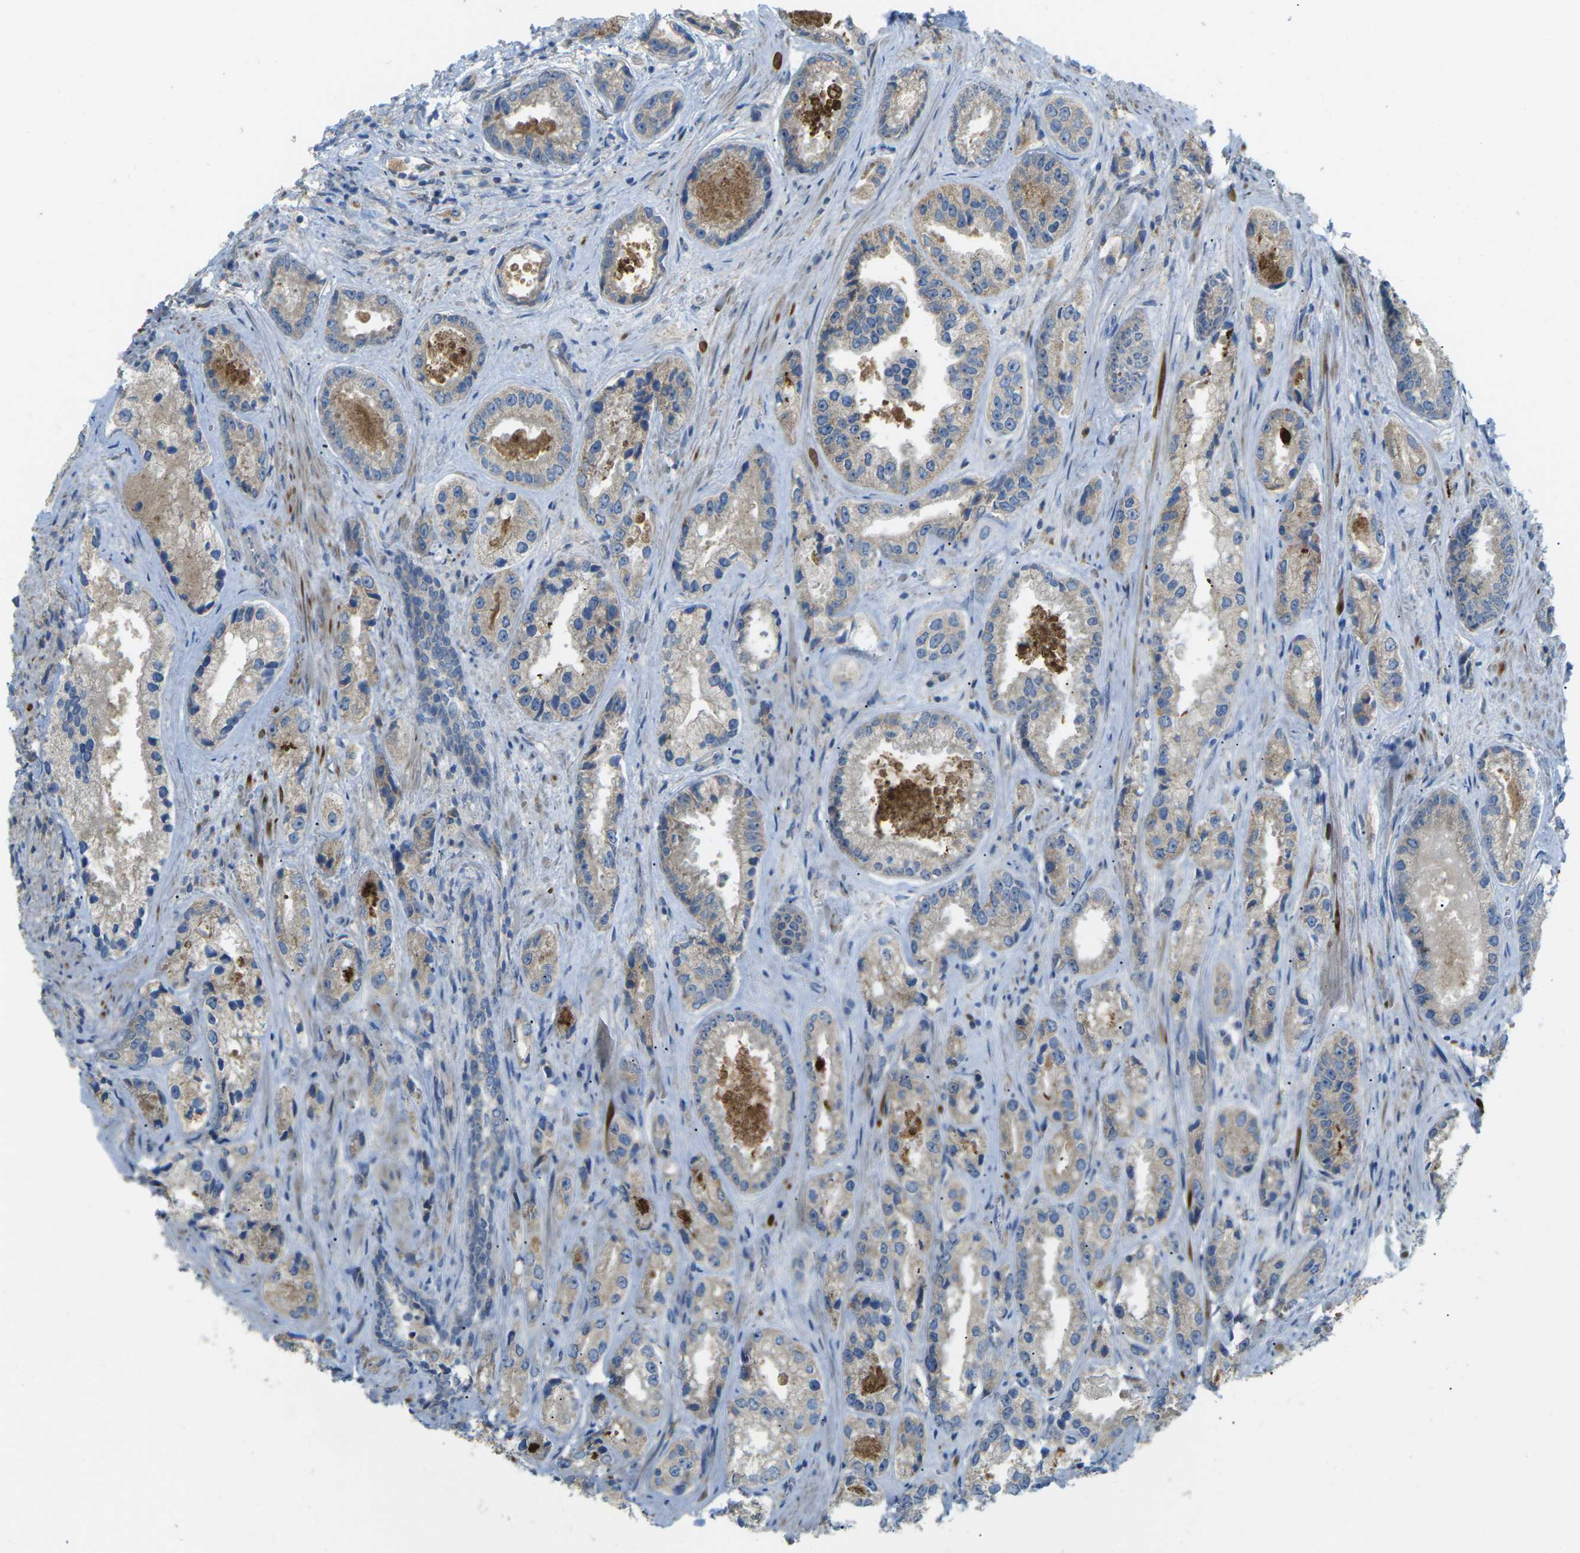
{"staining": {"intensity": "weak", "quantity": "25%-75%", "location": "cytoplasmic/membranous"}, "tissue": "prostate cancer", "cell_type": "Tumor cells", "image_type": "cancer", "snomed": [{"axis": "morphology", "description": "Adenocarcinoma, High grade"}, {"axis": "topography", "description": "Prostate"}], "caption": "Immunohistochemistry (IHC) photomicrograph of human prostate cancer stained for a protein (brown), which shows low levels of weak cytoplasmic/membranous staining in about 25%-75% of tumor cells.", "gene": "MYLK4", "patient": {"sex": "male", "age": 61}}